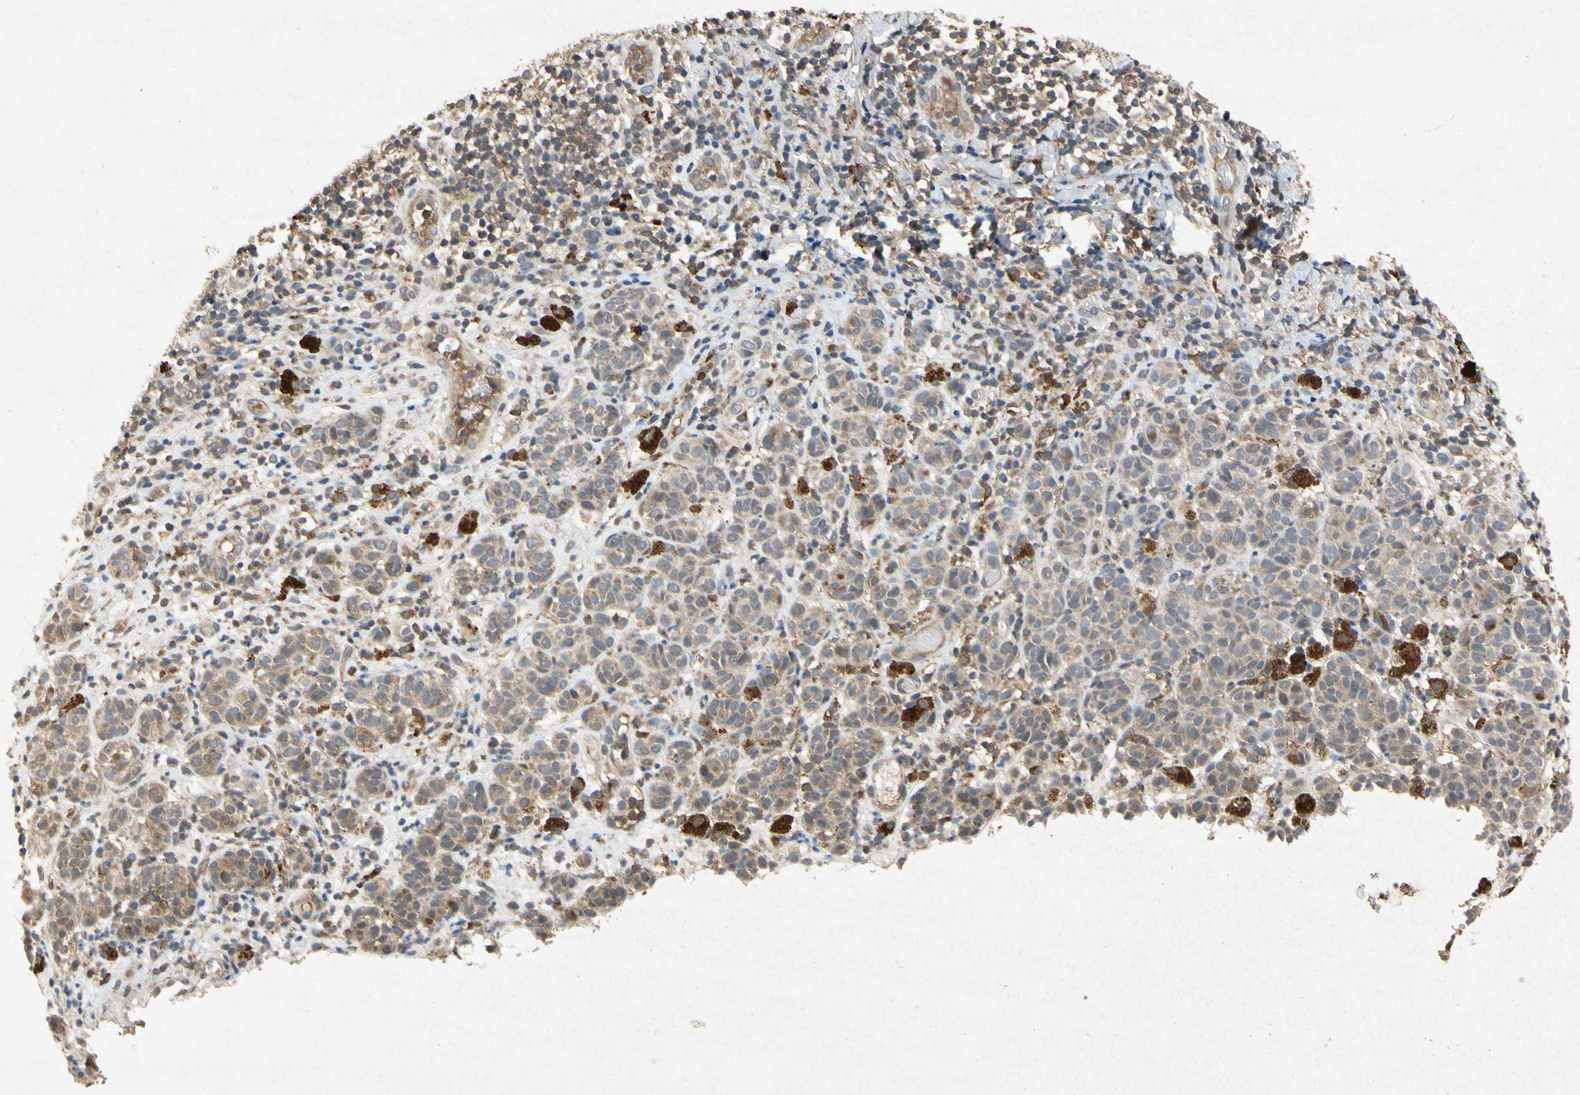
{"staining": {"intensity": "weak", "quantity": ">75%", "location": "cytoplasmic/membranous"}, "tissue": "melanoma", "cell_type": "Tumor cells", "image_type": "cancer", "snomed": [{"axis": "morphology", "description": "Malignant melanoma, NOS"}, {"axis": "topography", "description": "Skin"}], "caption": "DAB immunohistochemical staining of malignant melanoma reveals weak cytoplasmic/membranous protein staining in approximately >75% of tumor cells.", "gene": "RPS6KA1", "patient": {"sex": "male", "age": 64}}